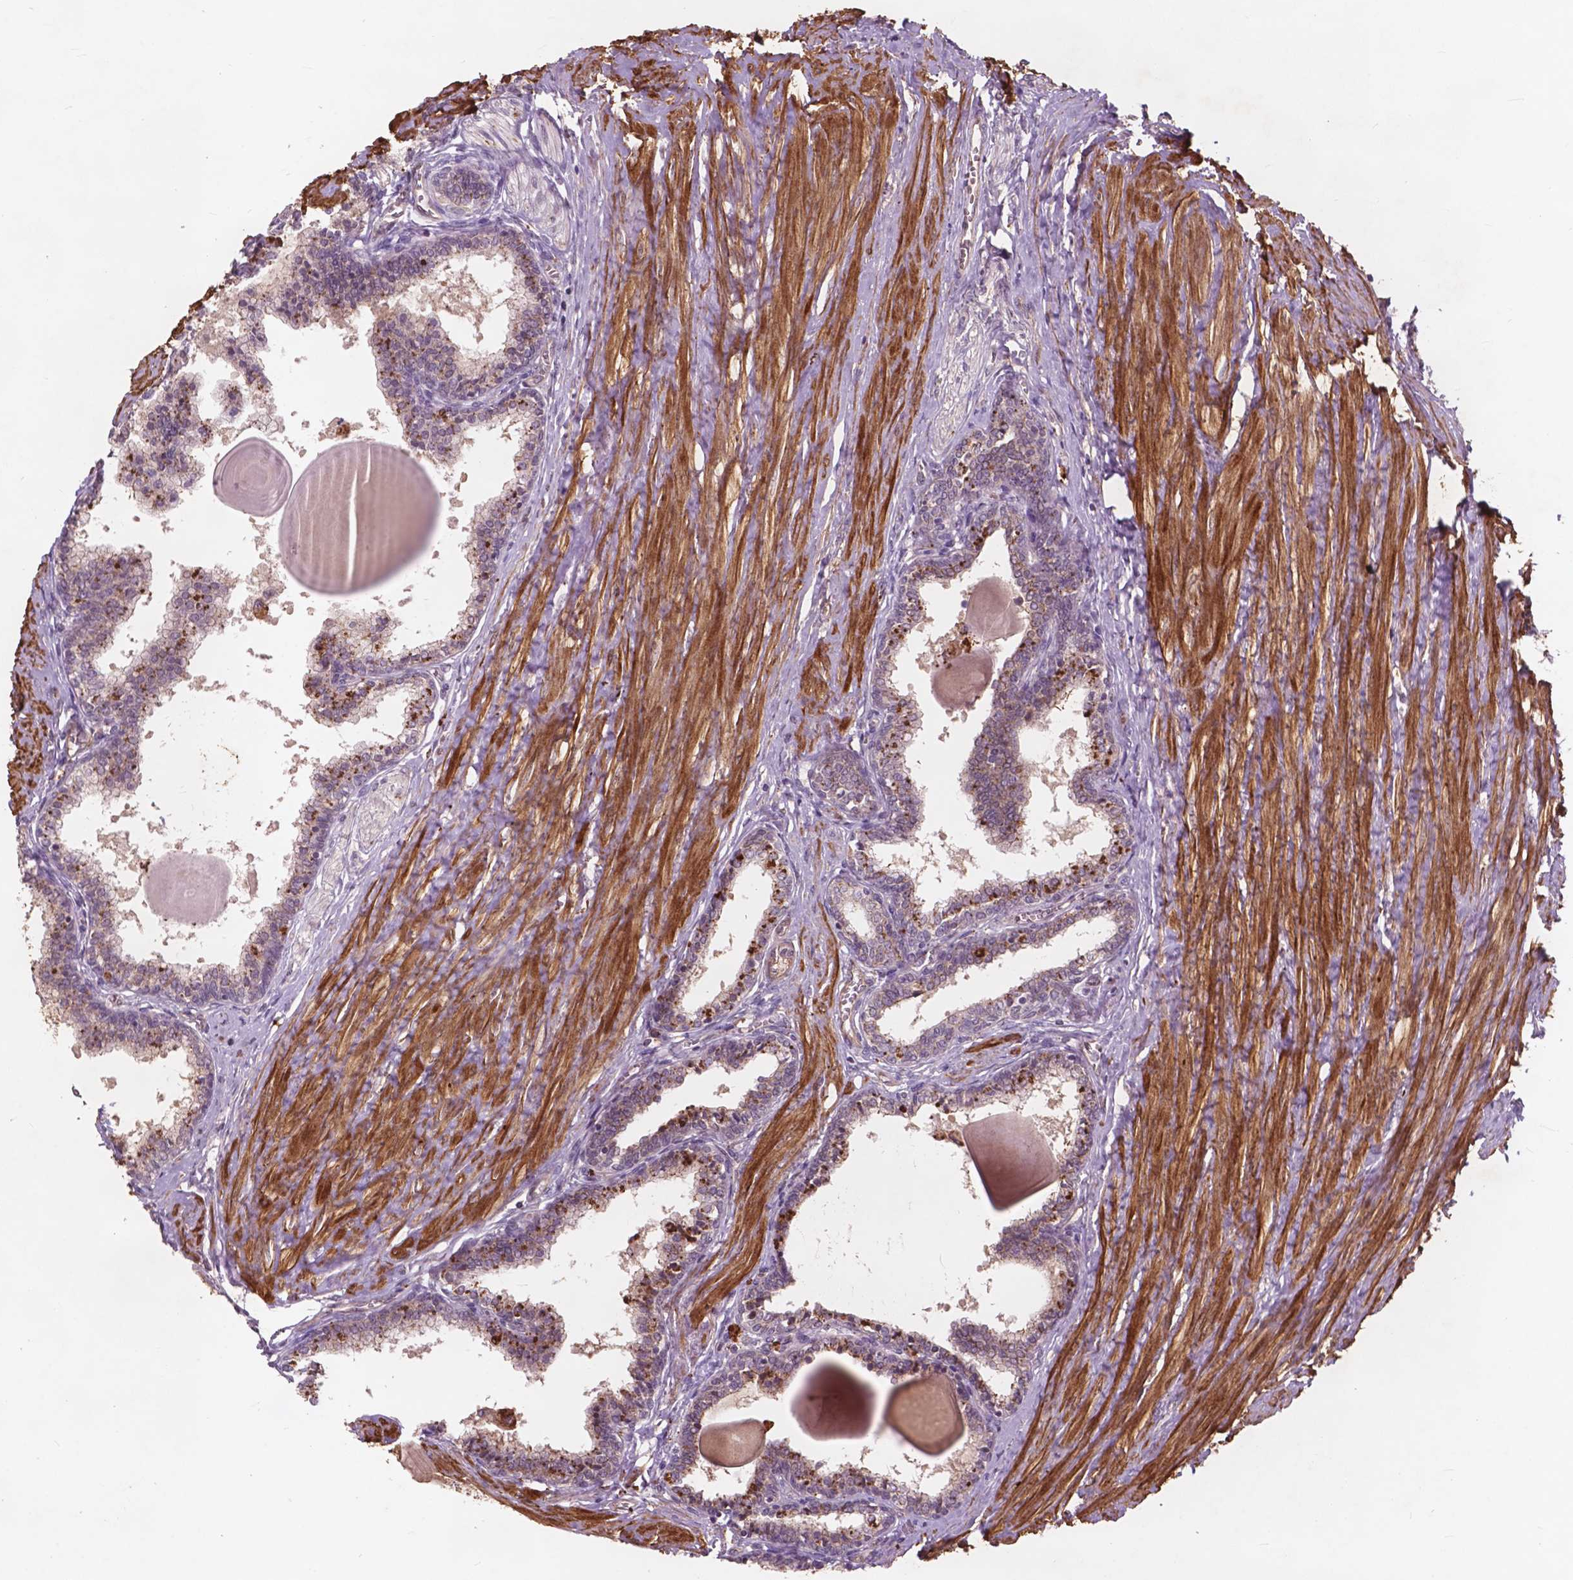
{"staining": {"intensity": "strong", "quantity": "<25%", "location": "cytoplasmic/membranous"}, "tissue": "prostate", "cell_type": "Glandular cells", "image_type": "normal", "snomed": [{"axis": "morphology", "description": "Normal tissue, NOS"}, {"axis": "topography", "description": "Prostate"}], "caption": "A histopathology image of human prostate stained for a protein shows strong cytoplasmic/membranous brown staining in glandular cells.", "gene": "RFPL4B", "patient": {"sex": "male", "age": 55}}